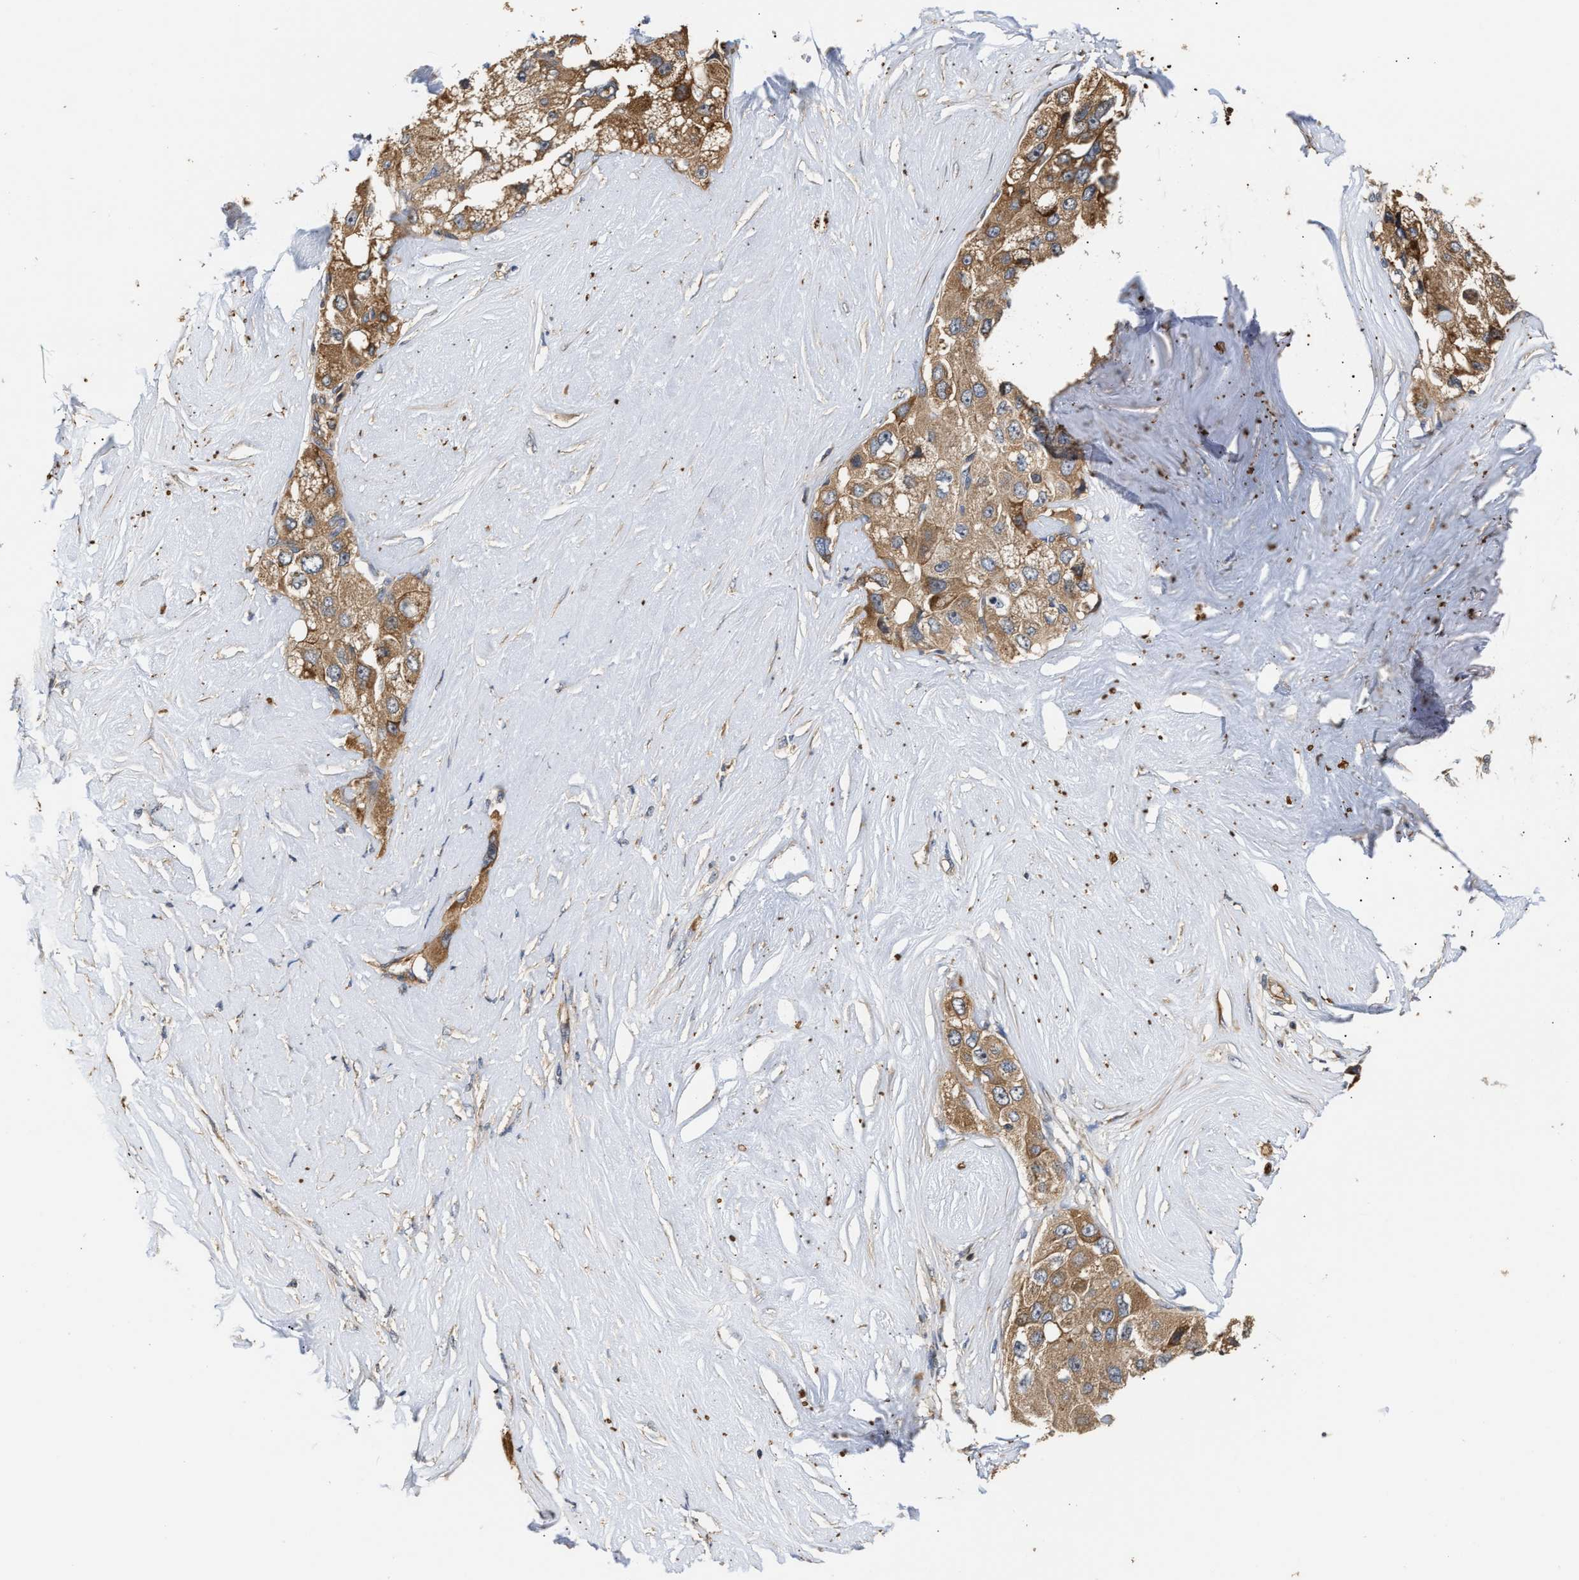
{"staining": {"intensity": "moderate", "quantity": ">75%", "location": "cytoplasmic/membranous"}, "tissue": "liver cancer", "cell_type": "Tumor cells", "image_type": "cancer", "snomed": [{"axis": "morphology", "description": "Carcinoma, Hepatocellular, NOS"}, {"axis": "topography", "description": "Liver"}], "caption": "Protein staining of liver hepatocellular carcinoma tissue reveals moderate cytoplasmic/membranous expression in about >75% of tumor cells.", "gene": "CLIP2", "patient": {"sex": "male", "age": 80}}